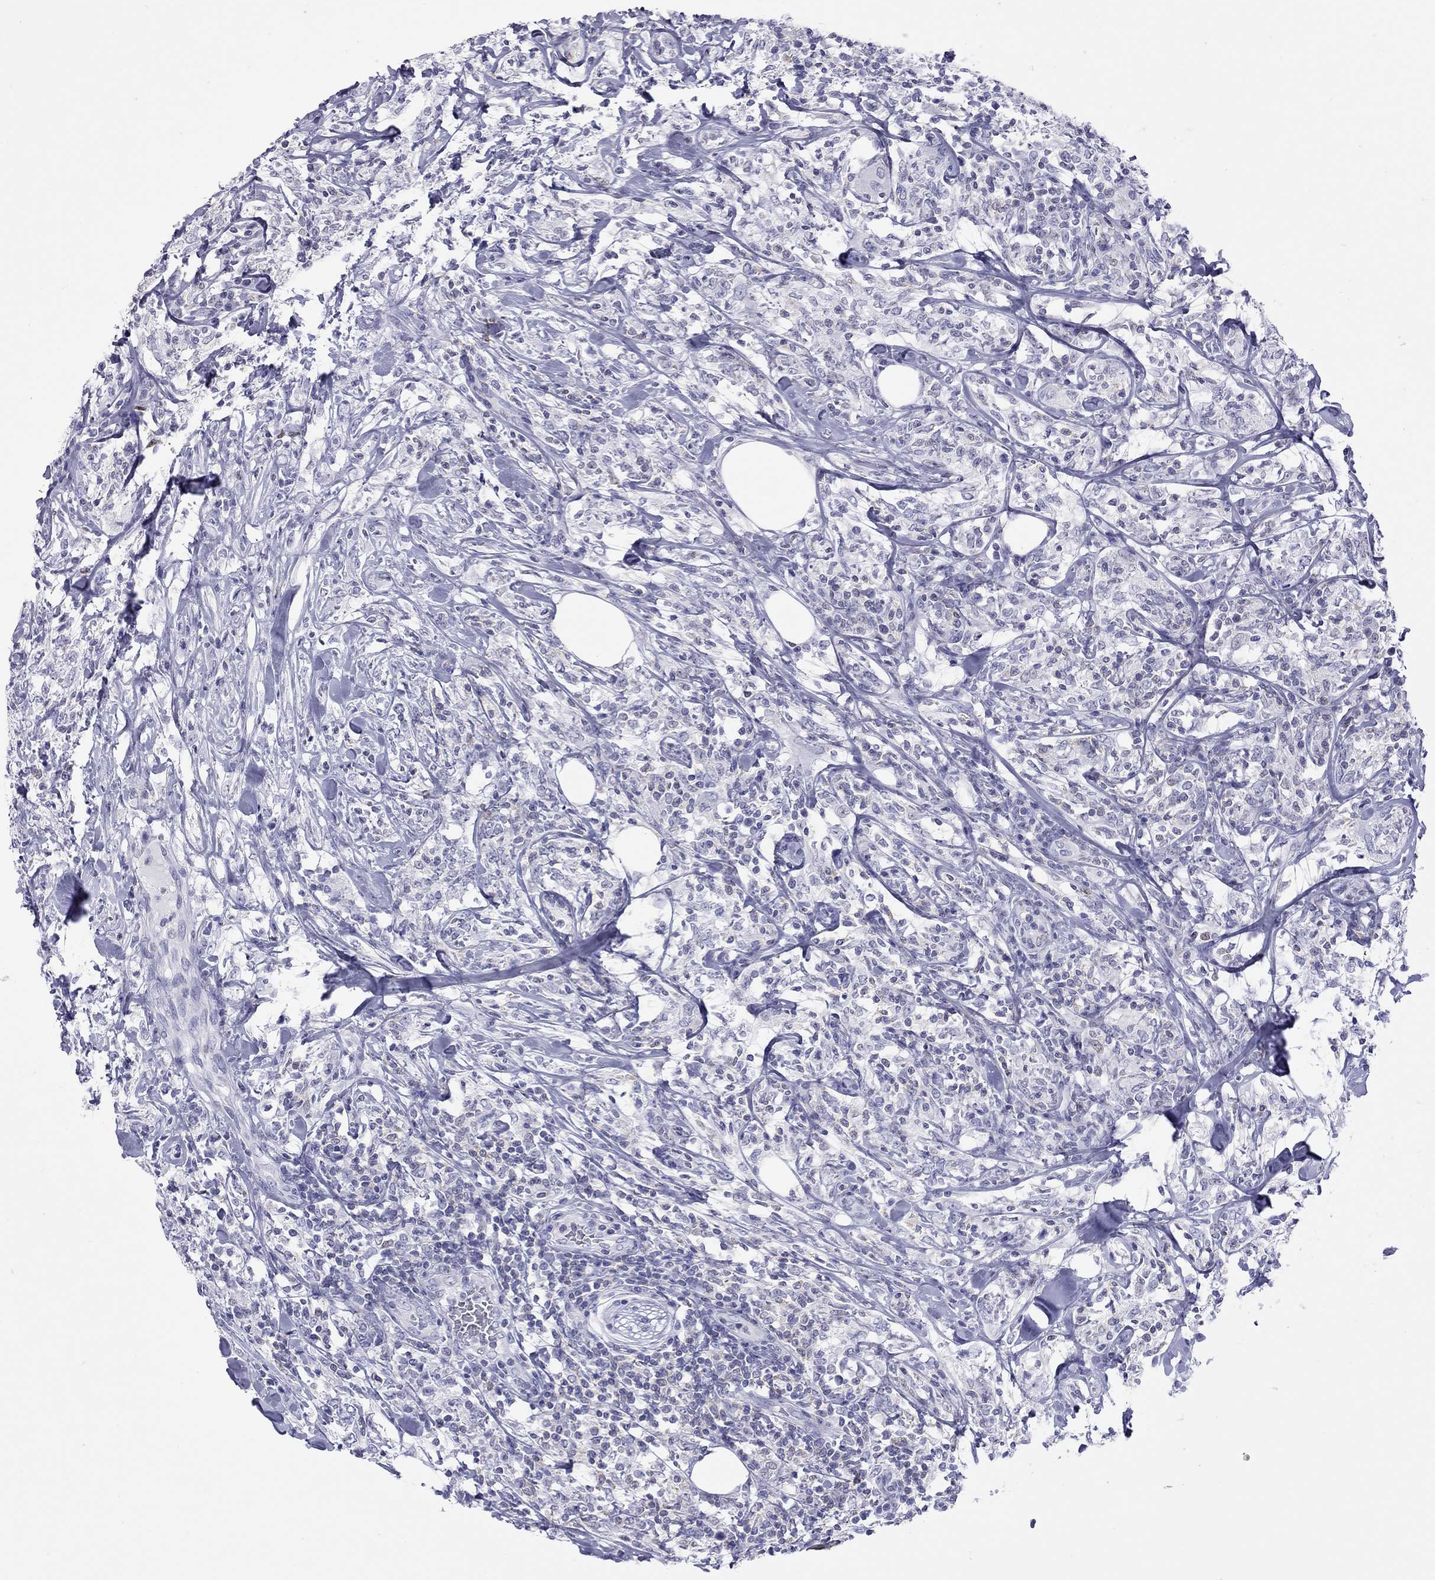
{"staining": {"intensity": "negative", "quantity": "none", "location": "none"}, "tissue": "lymphoma", "cell_type": "Tumor cells", "image_type": "cancer", "snomed": [{"axis": "morphology", "description": "Malignant lymphoma, non-Hodgkin's type, High grade"}, {"axis": "topography", "description": "Lymph node"}], "caption": "This histopathology image is of lymphoma stained with immunohistochemistry to label a protein in brown with the nuclei are counter-stained blue. There is no positivity in tumor cells.", "gene": "STAG3", "patient": {"sex": "female", "age": 84}}